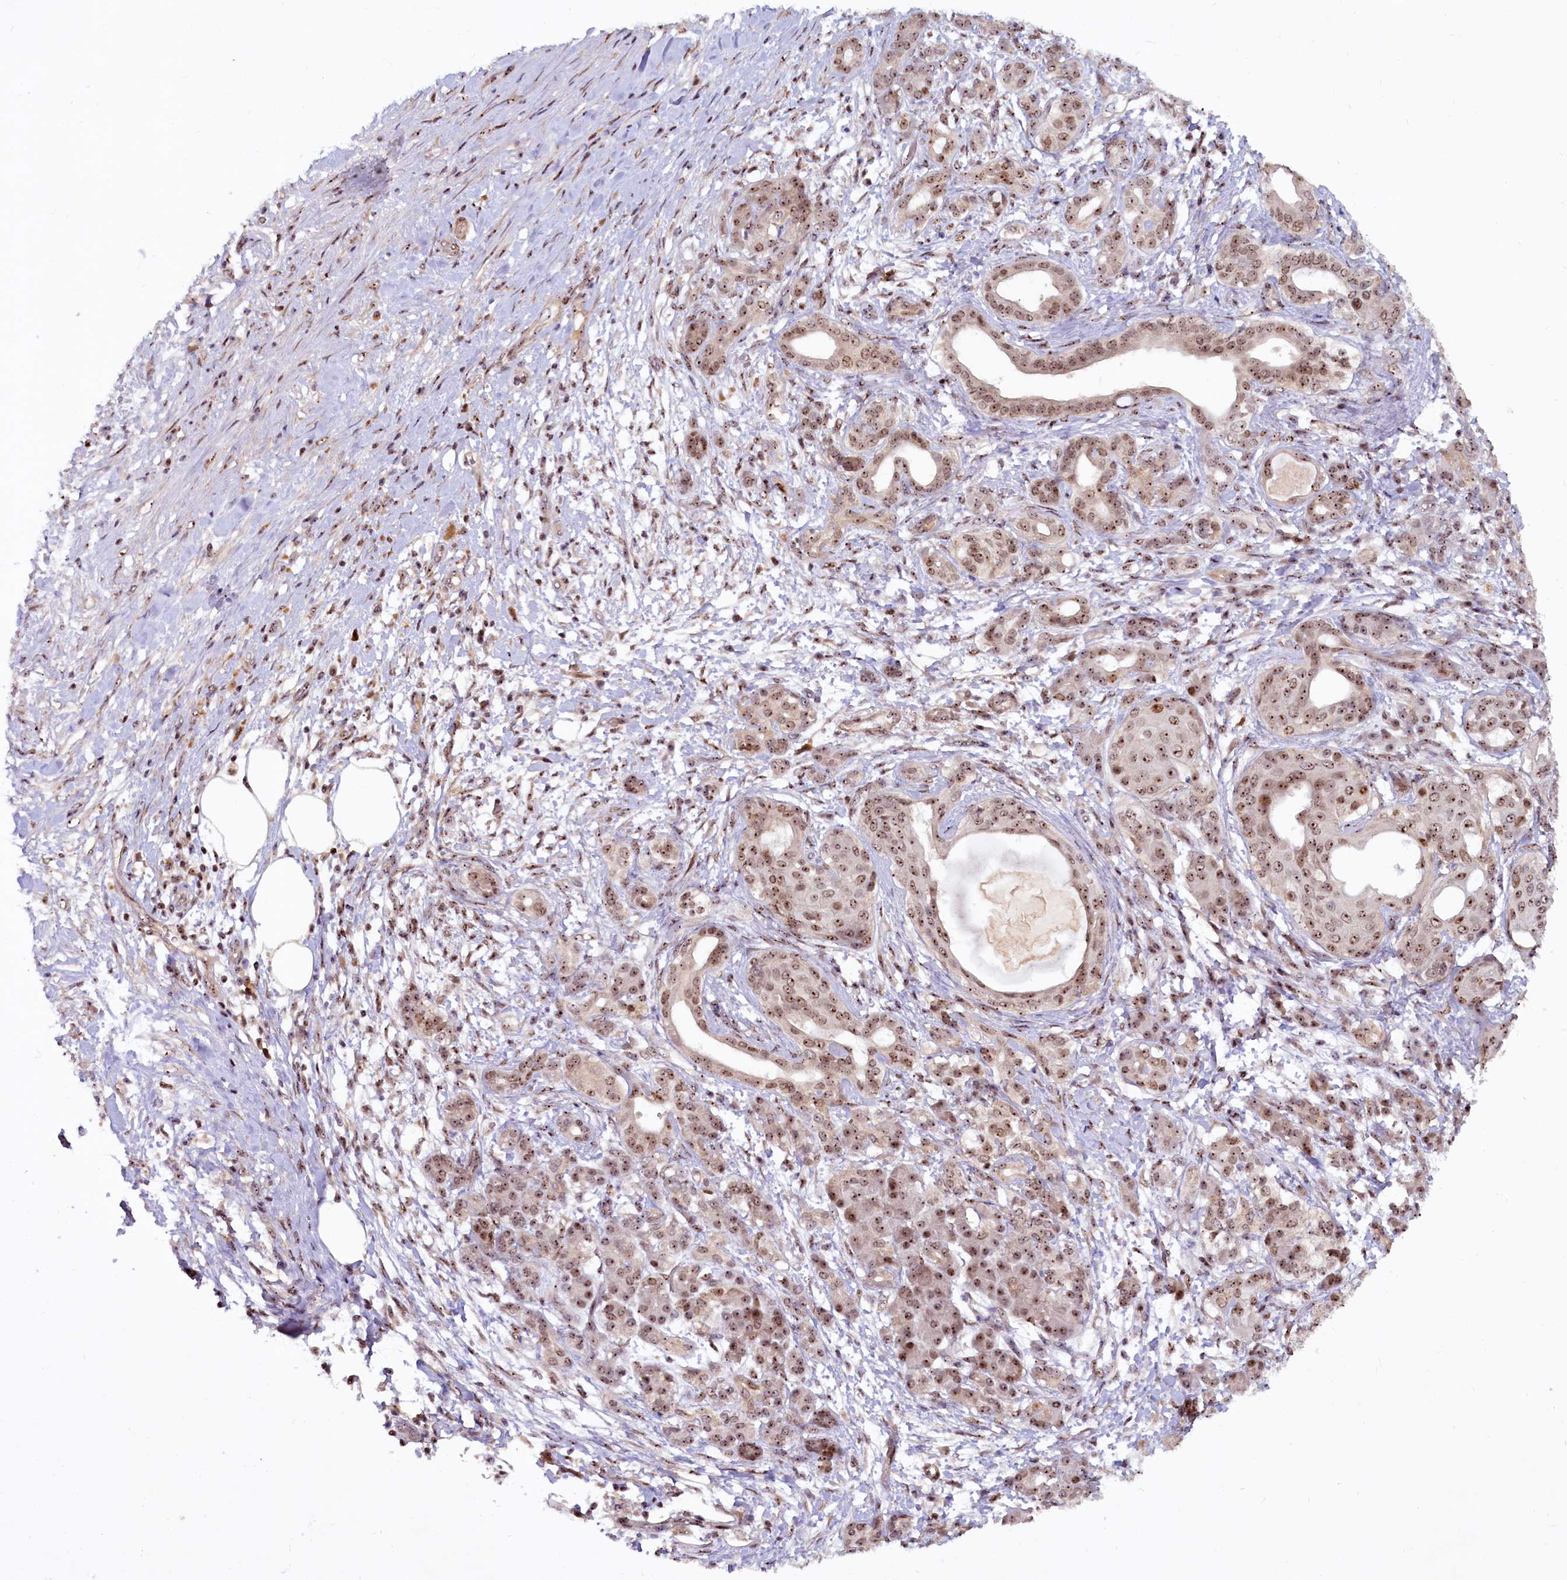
{"staining": {"intensity": "moderate", "quantity": ">75%", "location": "cytoplasmic/membranous,nuclear"}, "tissue": "pancreatic cancer", "cell_type": "Tumor cells", "image_type": "cancer", "snomed": [{"axis": "morphology", "description": "Adenocarcinoma, NOS"}, {"axis": "topography", "description": "Pancreas"}], "caption": "Brown immunohistochemical staining in pancreatic cancer (adenocarcinoma) exhibits moderate cytoplasmic/membranous and nuclear positivity in about >75% of tumor cells.", "gene": "TCOF1", "patient": {"sex": "female", "age": 55}}